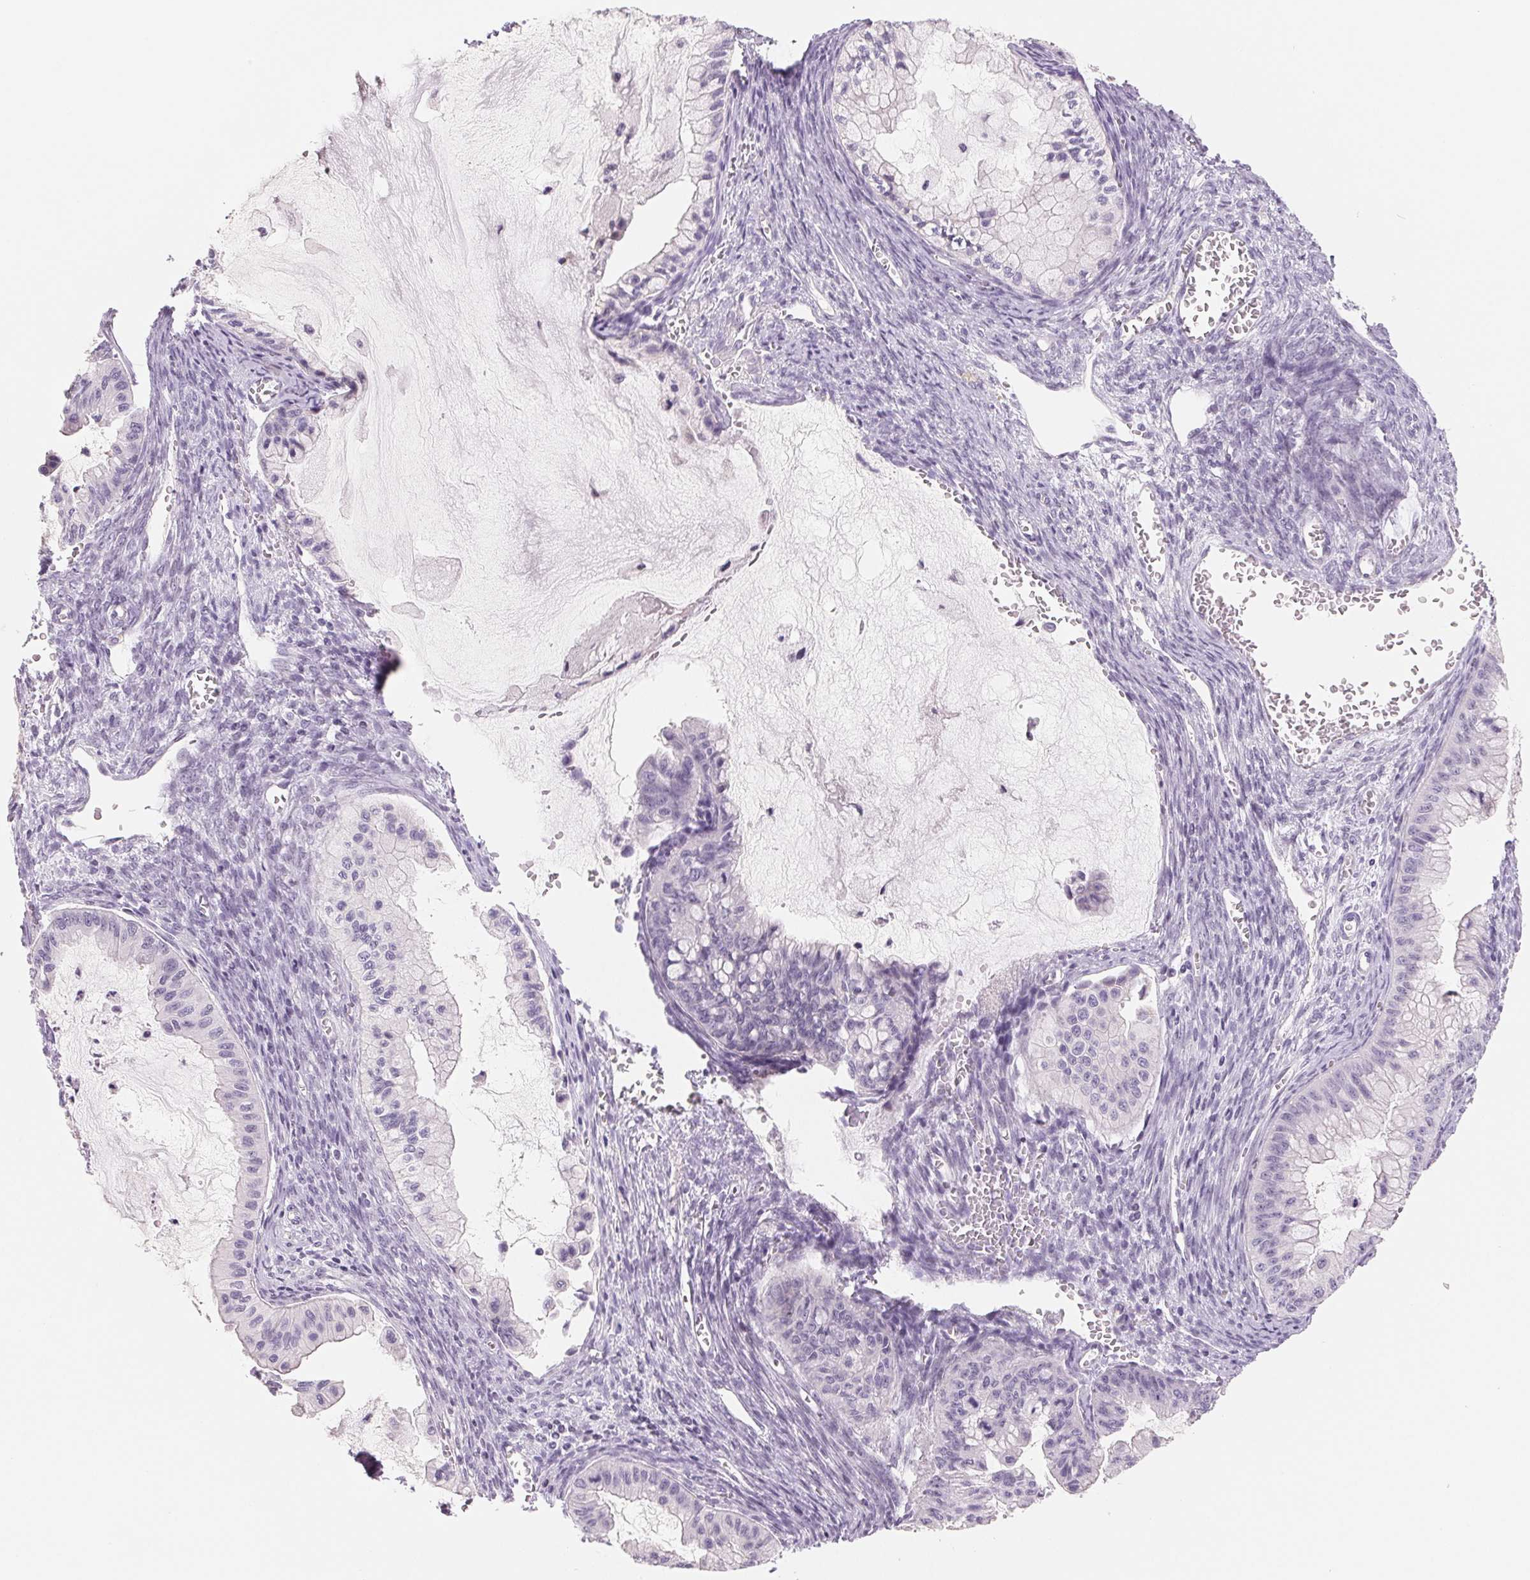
{"staining": {"intensity": "negative", "quantity": "none", "location": "none"}, "tissue": "ovarian cancer", "cell_type": "Tumor cells", "image_type": "cancer", "snomed": [{"axis": "morphology", "description": "Cystadenocarcinoma, mucinous, NOS"}, {"axis": "topography", "description": "Ovary"}], "caption": "There is no significant expression in tumor cells of ovarian cancer.", "gene": "CCDC168", "patient": {"sex": "female", "age": 72}}